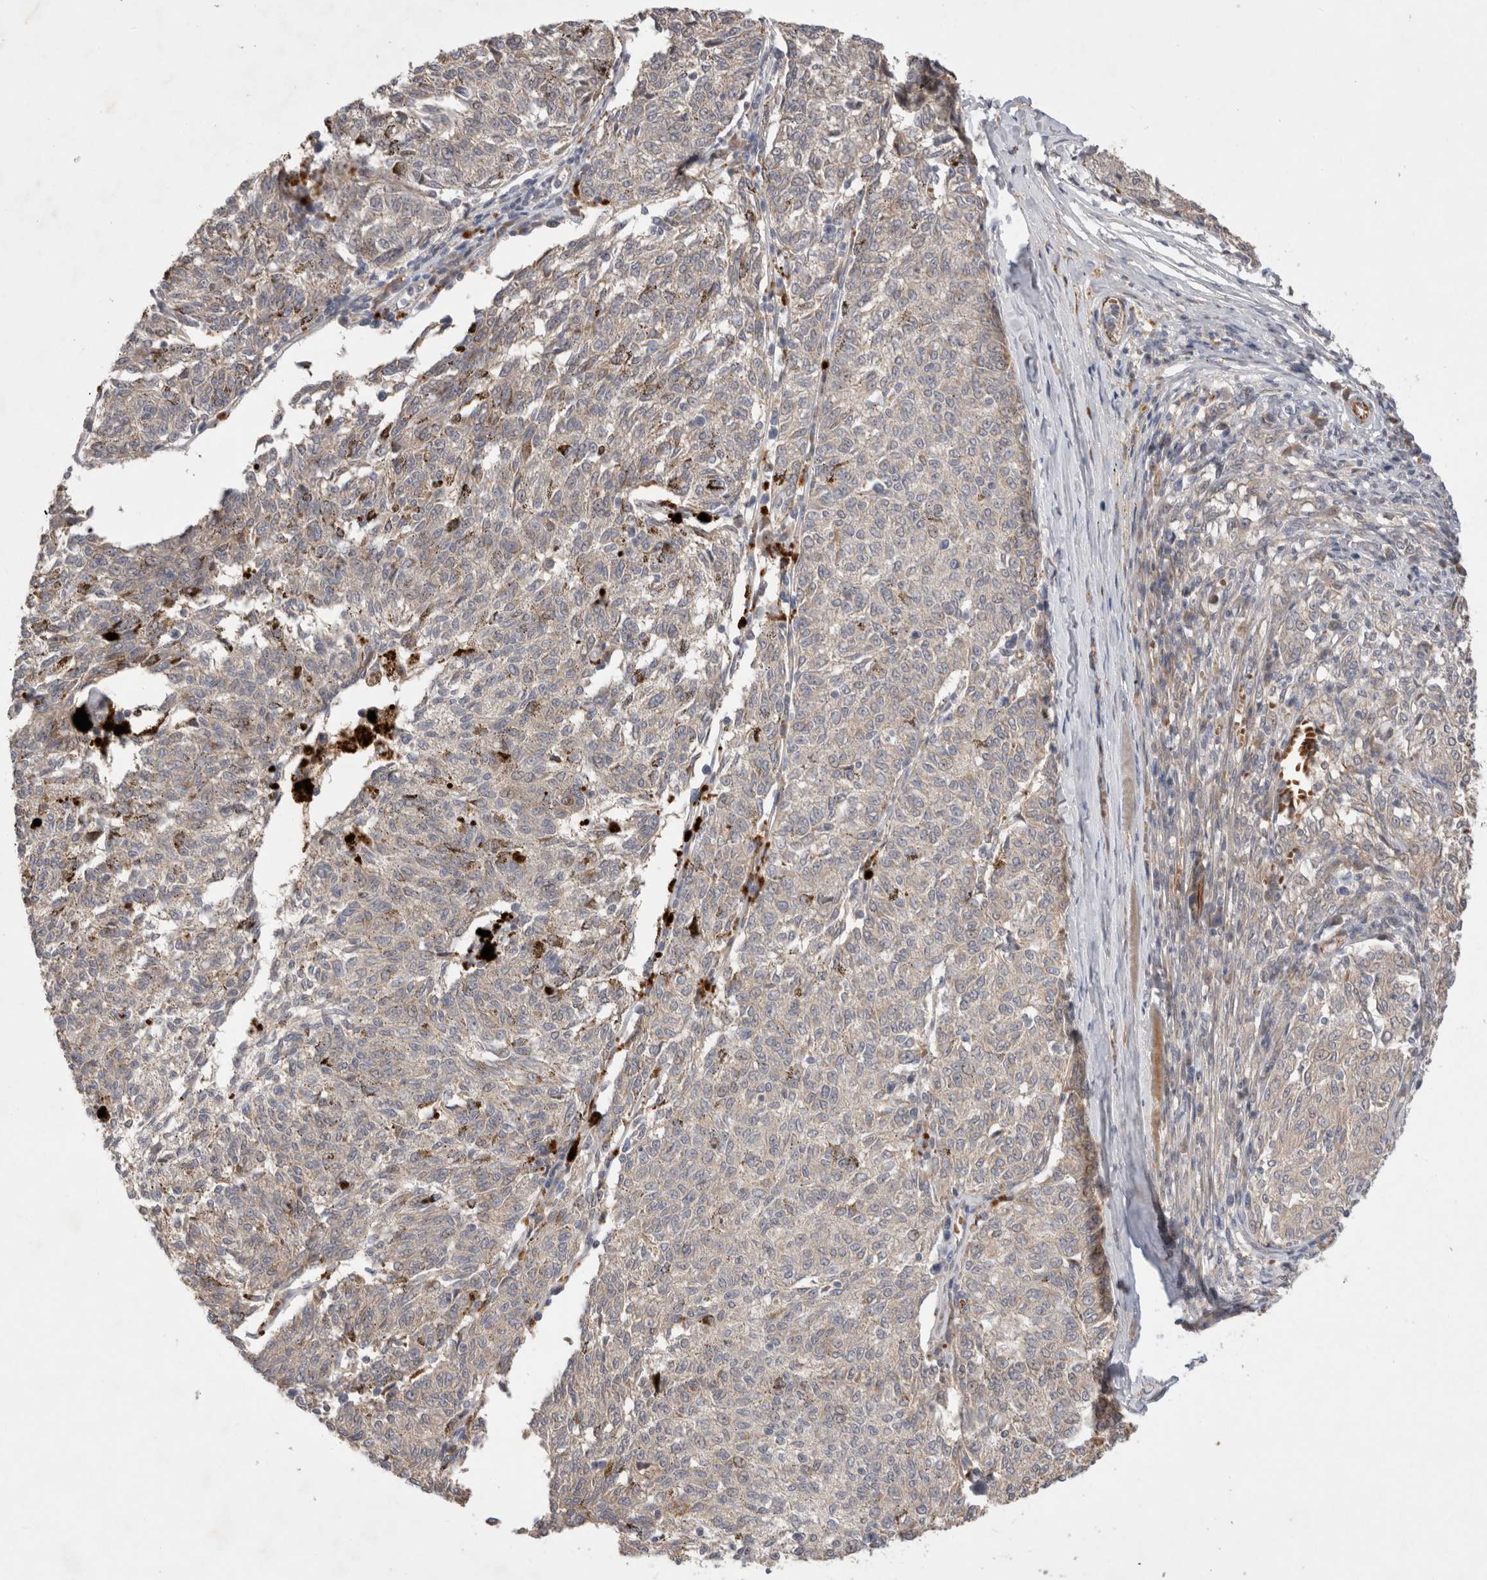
{"staining": {"intensity": "weak", "quantity": "<25%", "location": "cytoplasmic/membranous"}, "tissue": "melanoma", "cell_type": "Tumor cells", "image_type": "cancer", "snomed": [{"axis": "morphology", "description": "Malignant melanoma, NOS"}, {"axis": "topography", "description": "Skin"}], "caption": "Image shows no significant protein staining in tumor cells of melanoma. (Immunohistochemistry, brightfield microscopy, high magnification).", "gene": "NMU", "patient": {"sex": "female", "age": 72}}